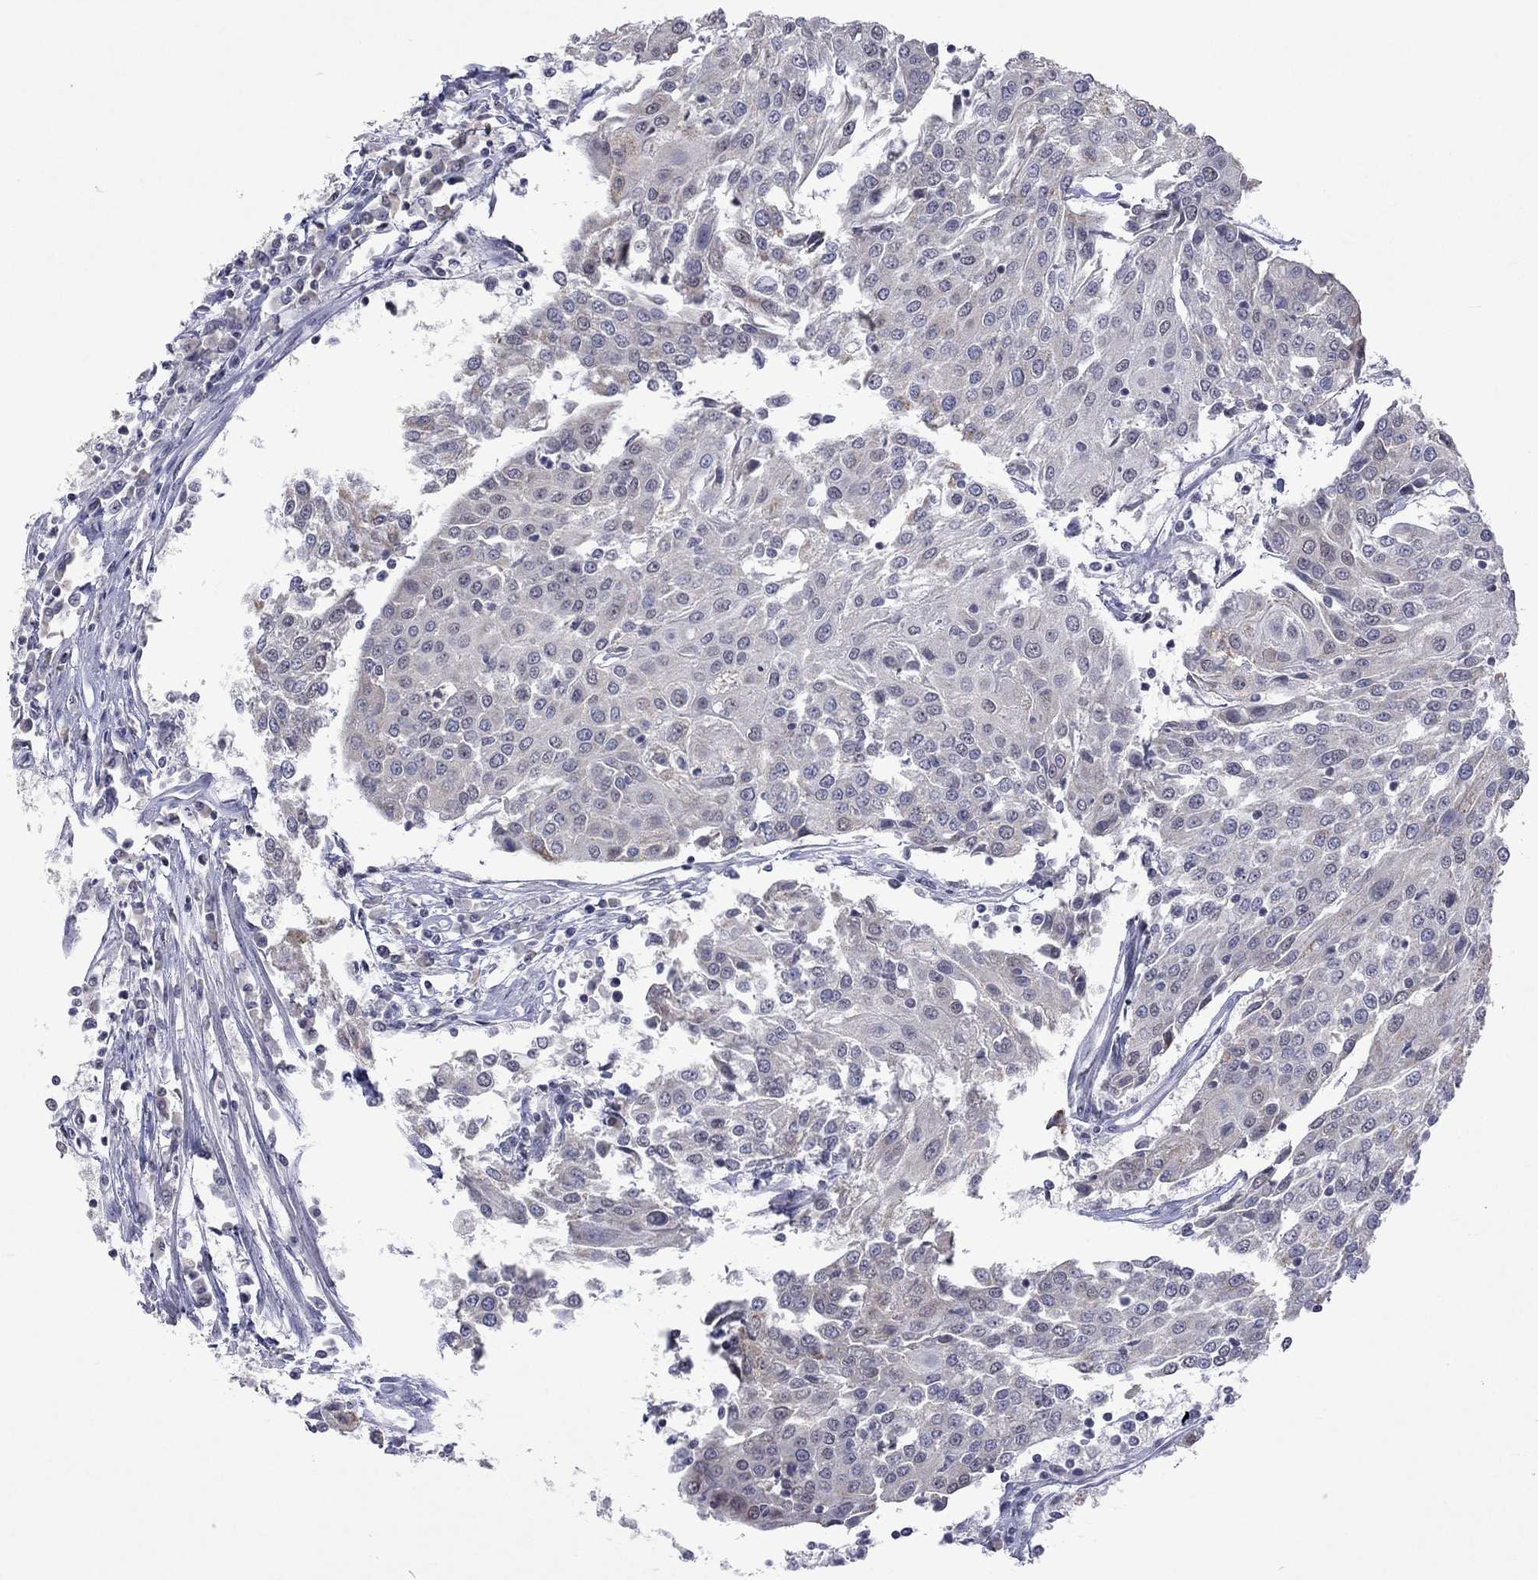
{"staining": {"intensity": "moderate", "quantity": "<25%", "location": "cytoplasmic/membranous"}, "tissue": "urothelial cancer", "cell_type": "Tumor cells", "image_type": "cancer", "snomed": [{"axis": "morphology", "description": "Urothelial carcinoma, High grade"}, {"axis": "topography", "description": "Urinary bladder"}], "caption": "Urothelial carcinoma (high-grade) stained with a brown dye shows moderate cytoplasmic/membranous positive positivity in about <25% of tumor cells.", "gene": "TMEM143", "patient": {"sex": "female", "age": 85}}